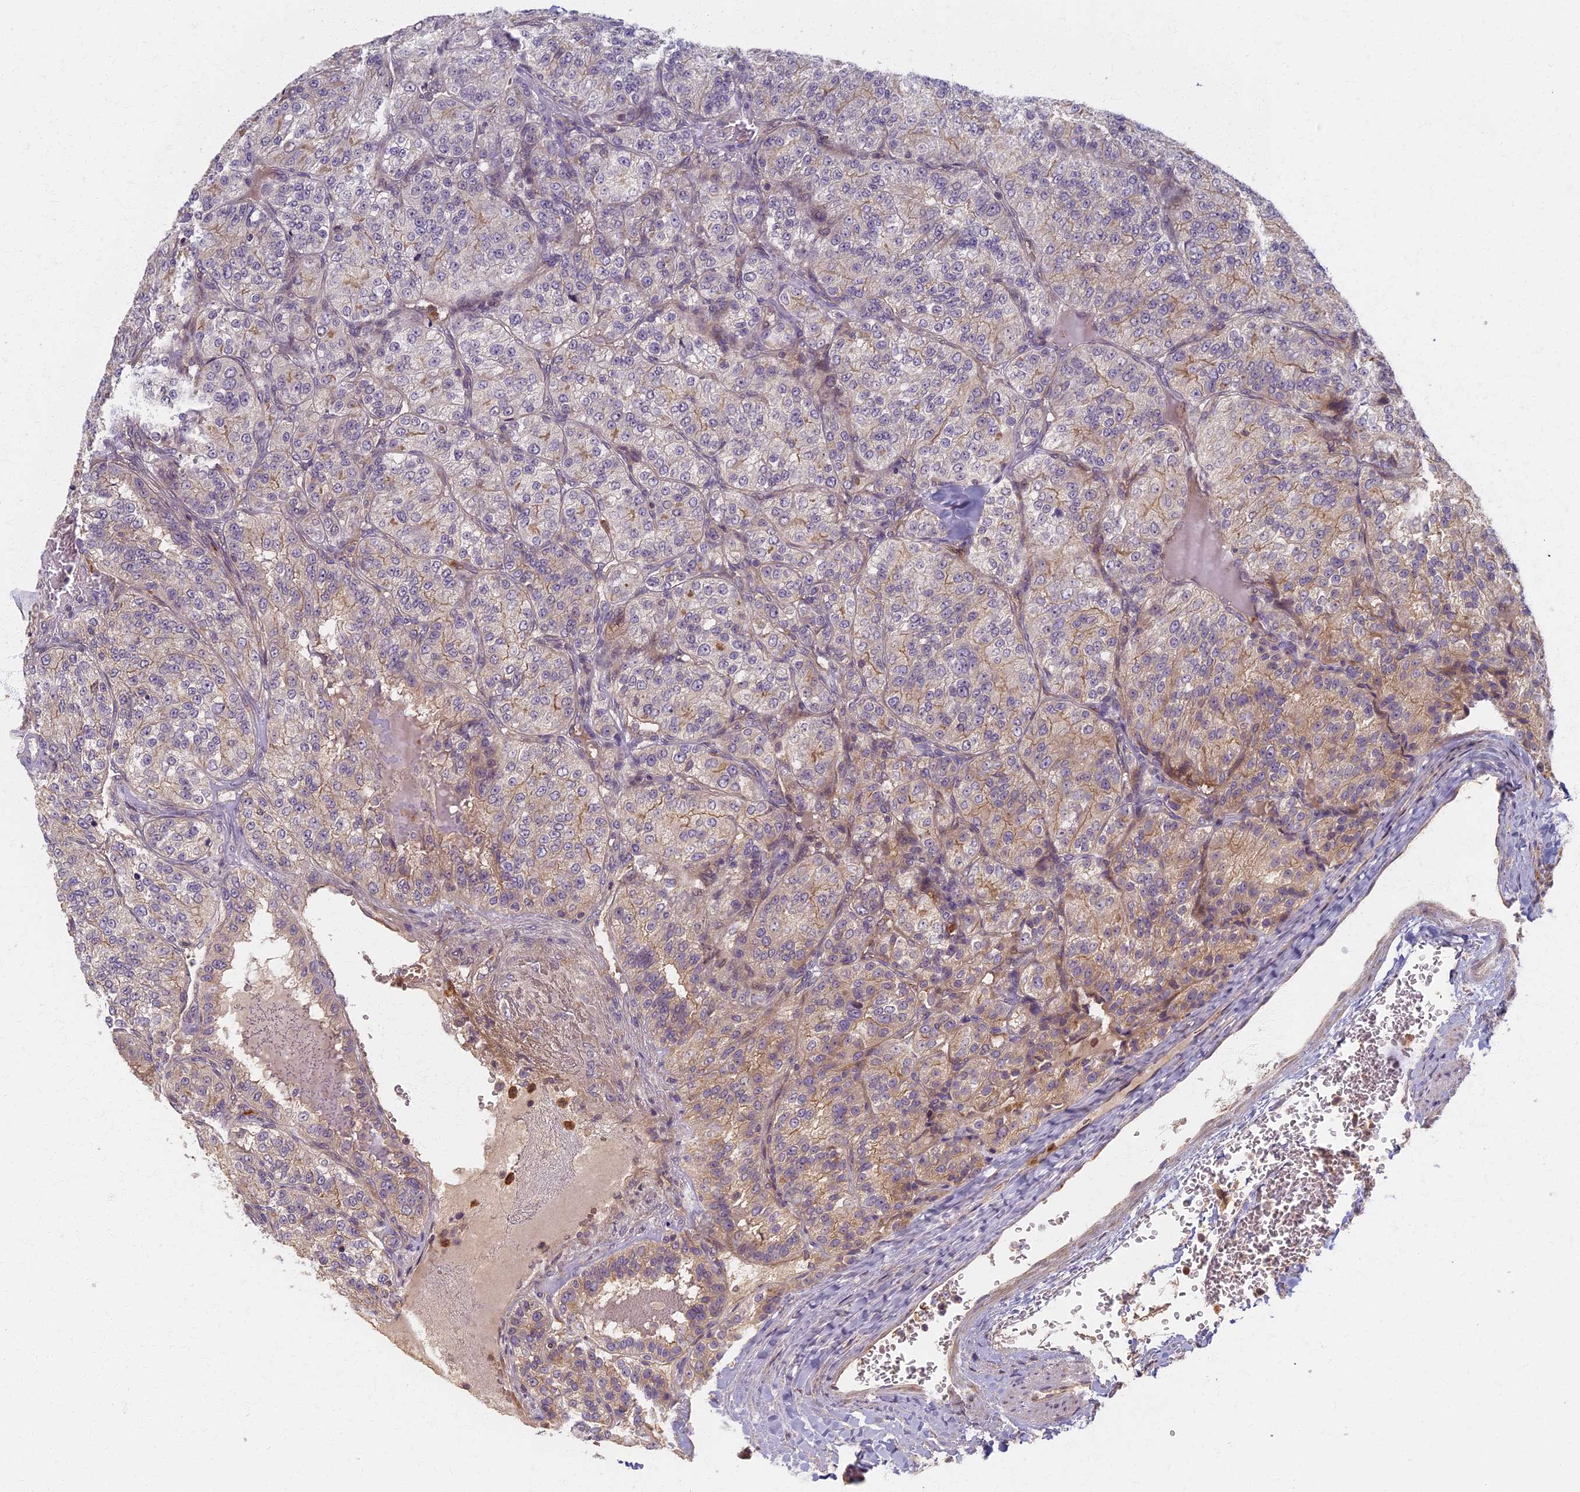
{"staining": {"intensity": "weak", "quantity": "<25%", "location": "cytoplasmic/membranous"}, "tissue": "renal cancer", "cell_type": "Tumor cells", "image_type": "cancer", "snomed": [{"axis": "morphology", "description": "Adenocarcinoma, NOS"}, {"axis": "topography", "description": "Kidney"}], "caption": "IHC image of human renal cancer (adenocarcinoma) stained for a protein (brown), which exhibits no positivity in tumor cells.", "gene": "AP4E1", "patient": {"sex": "female", "age": 63}}